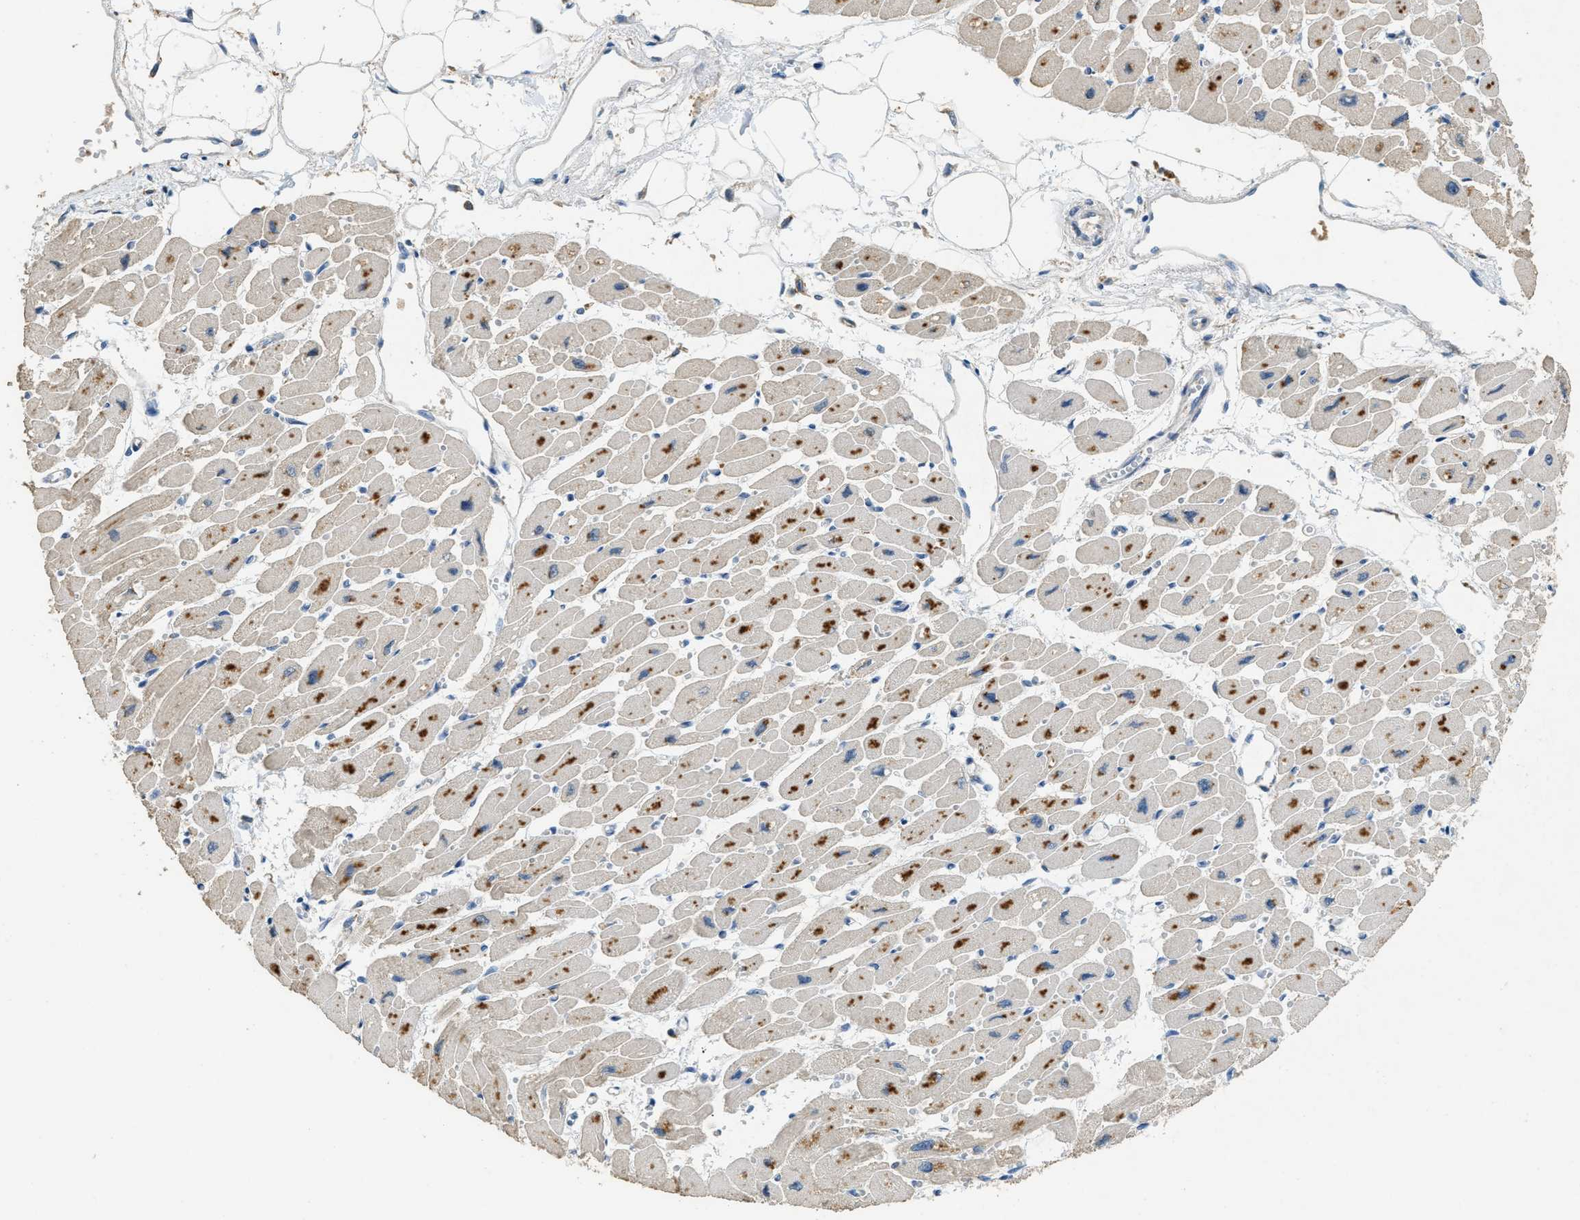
{"staining": {"intensity": "moderate", "quantity": ">75%", "location": "cytoplasmic/membranous"}, "tissue": "heart muscle", "cell_type": "Cardiomyocytes", "image_type": "normal", "snomed": [{"axis": "morphology", "description": "Normal tissue, NOS"}, {"axis": "topography", "description": "Heart"}], "caption": "Cardiomyocytes display medium levels of moderate cytoplasmic/membranous staining in approximately >75% of cells in normal human heart muscle.", "gene": "IPO7", "patient": {"sex": "female", "age": 54}}